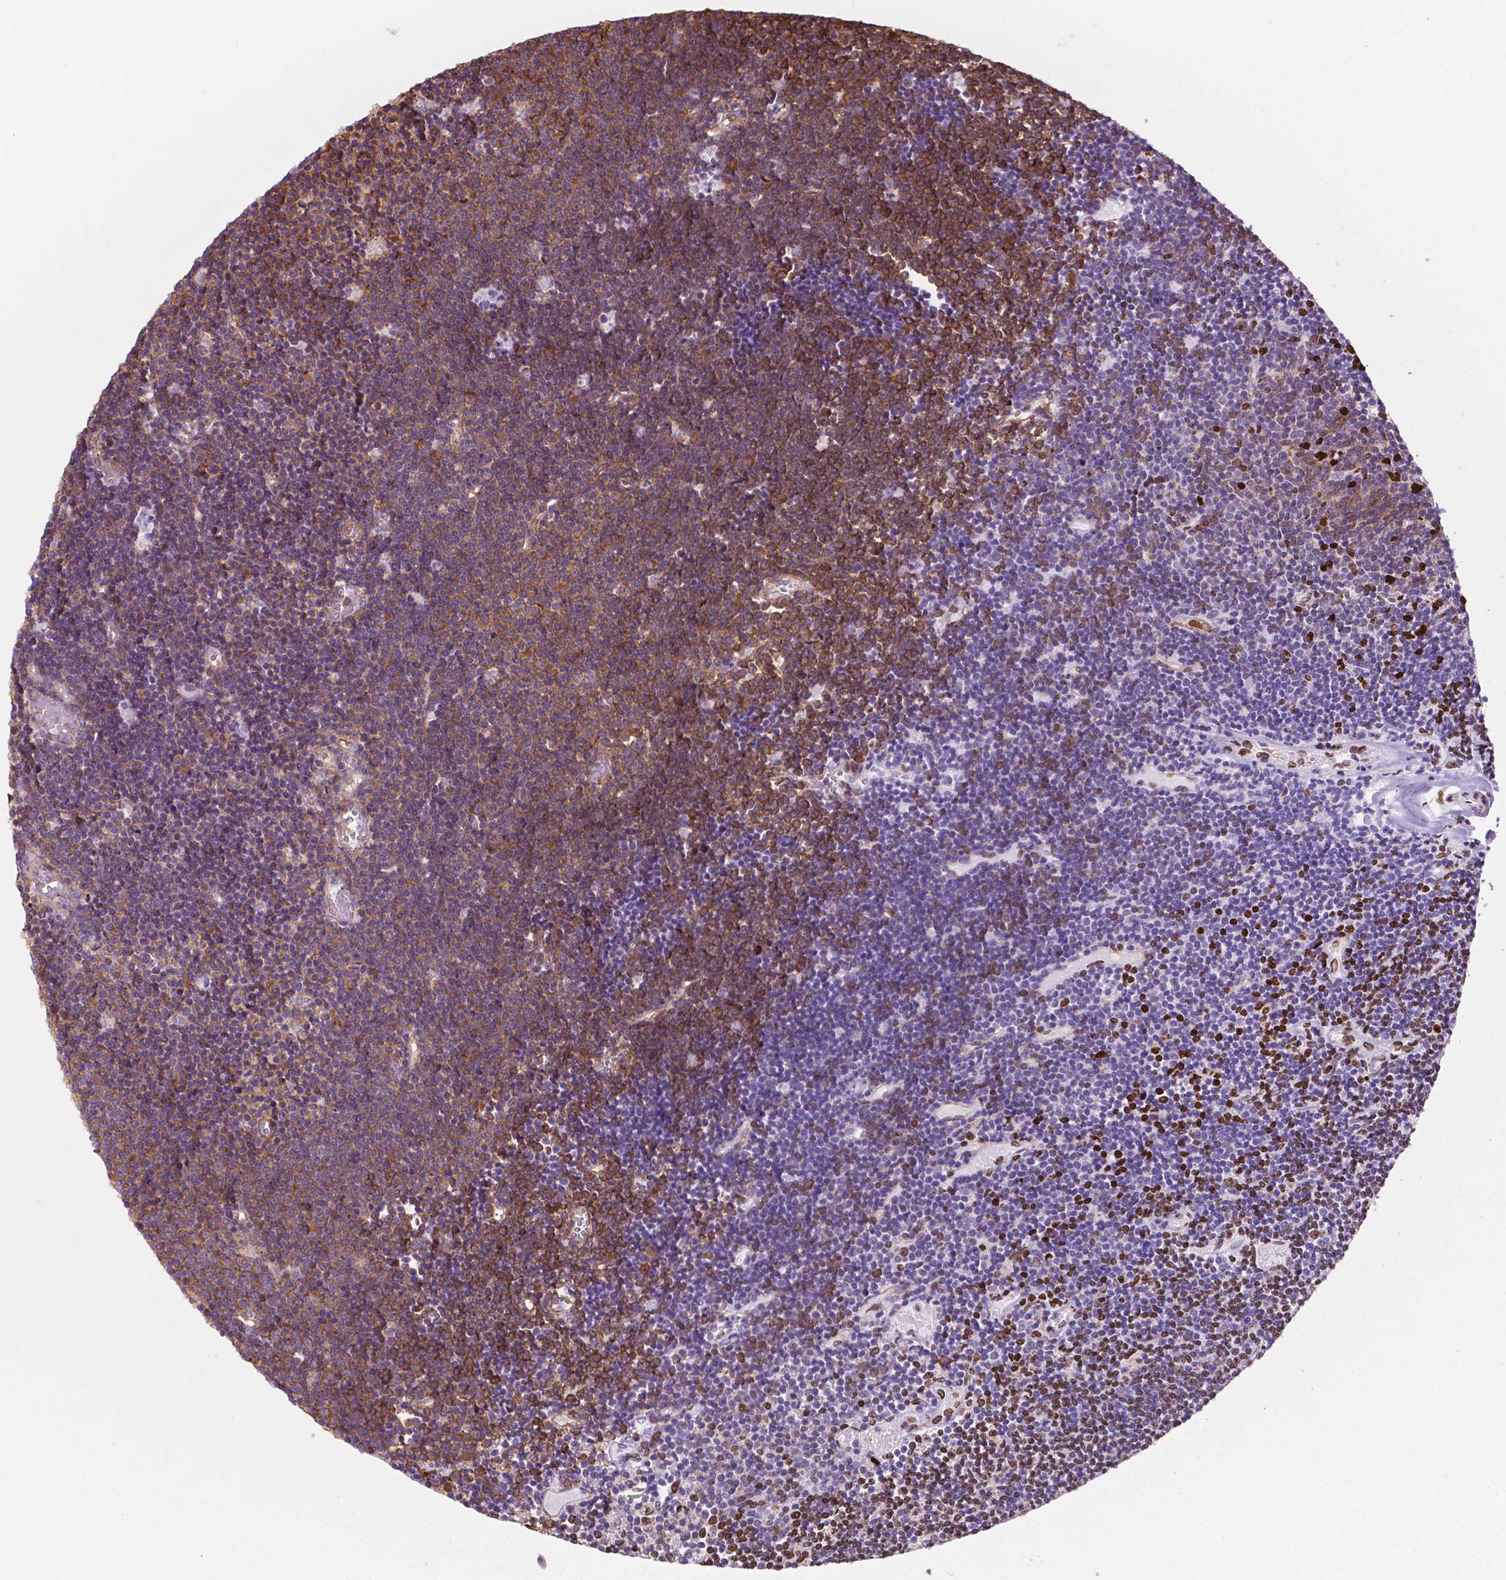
{"staining": {"intensity": "moderate", "quantity": "25%-75%", "location": "cytoplasmic/membranous"}, "tissue": "lymphoma", "cell_type": "Tumor cells", "image_type": "cancer", "snomed": [{"axis": "morphology", "description": "Malignant lymphoma, non-Hodgkin's type, Low grade"}, {"axis": "topography", "description": "Brain"}], "caption": "Moderate cytoplasmic/membranous expression for a protein is appreciated in about 25%-75% of tumor cells of low-grade malignant lymphoma, non-Hodgkin's type using immunohistochemistry (IHC).", "gene": "RPL29", "patient": {"sex": "female", "age": 66}}